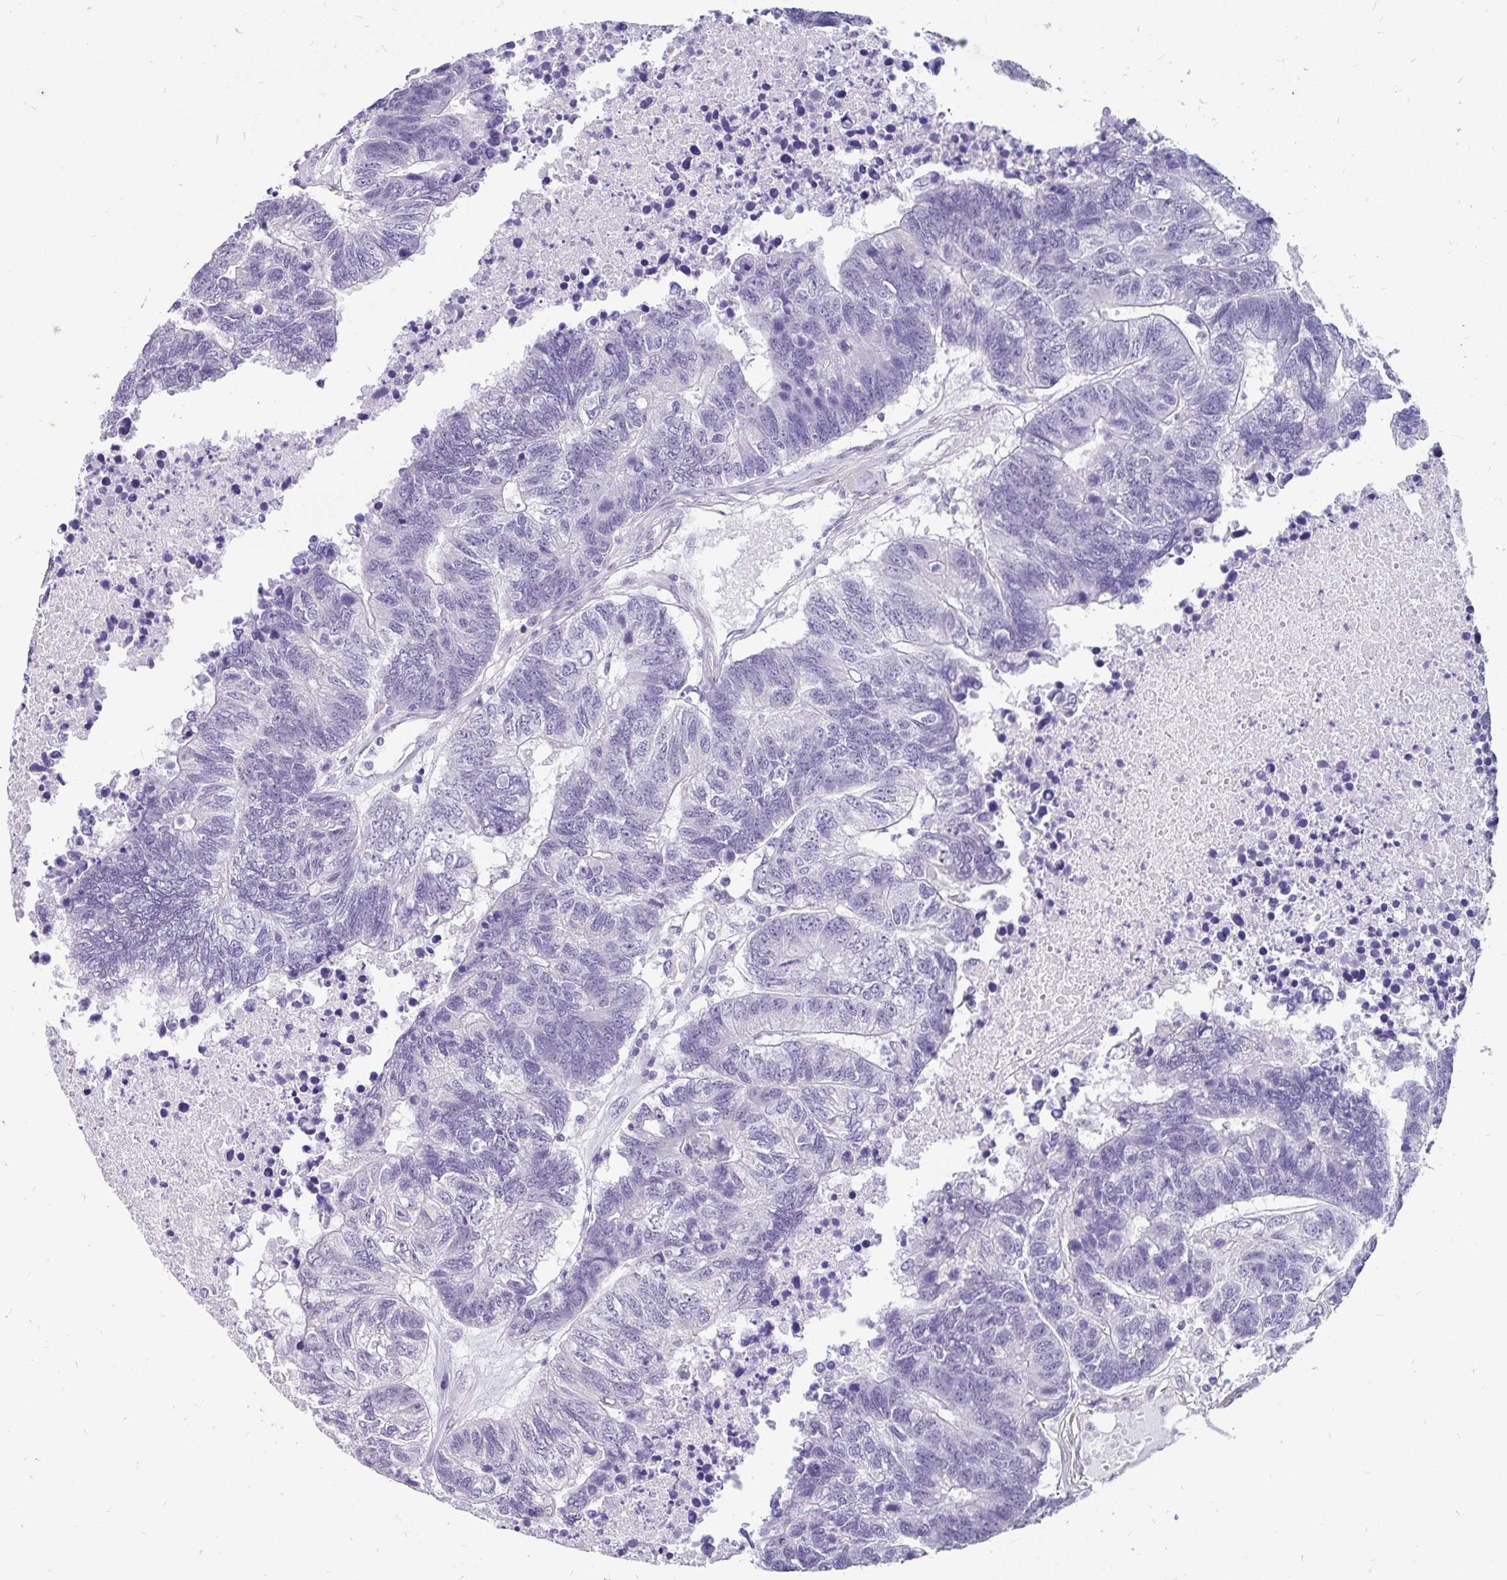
{"staining": {"intensity": "negative", "quantity": "none", "location": "none"}, "tissue": "colorectal cancer", "cell_type": "Tumor cells", "image_type": "cancer", "snomed": [{"axis": "morphology", "description": "Adenocarcinoma, NOS"}, {"axis": "topography", "description": "Colon"}], "caption": "Tumor cells show no significant positivity in adenocarcinoma (colorectal). Nuclei are stained in blue.", "gene": "EML5", "patient": {"sex": "female", "age": 48}}